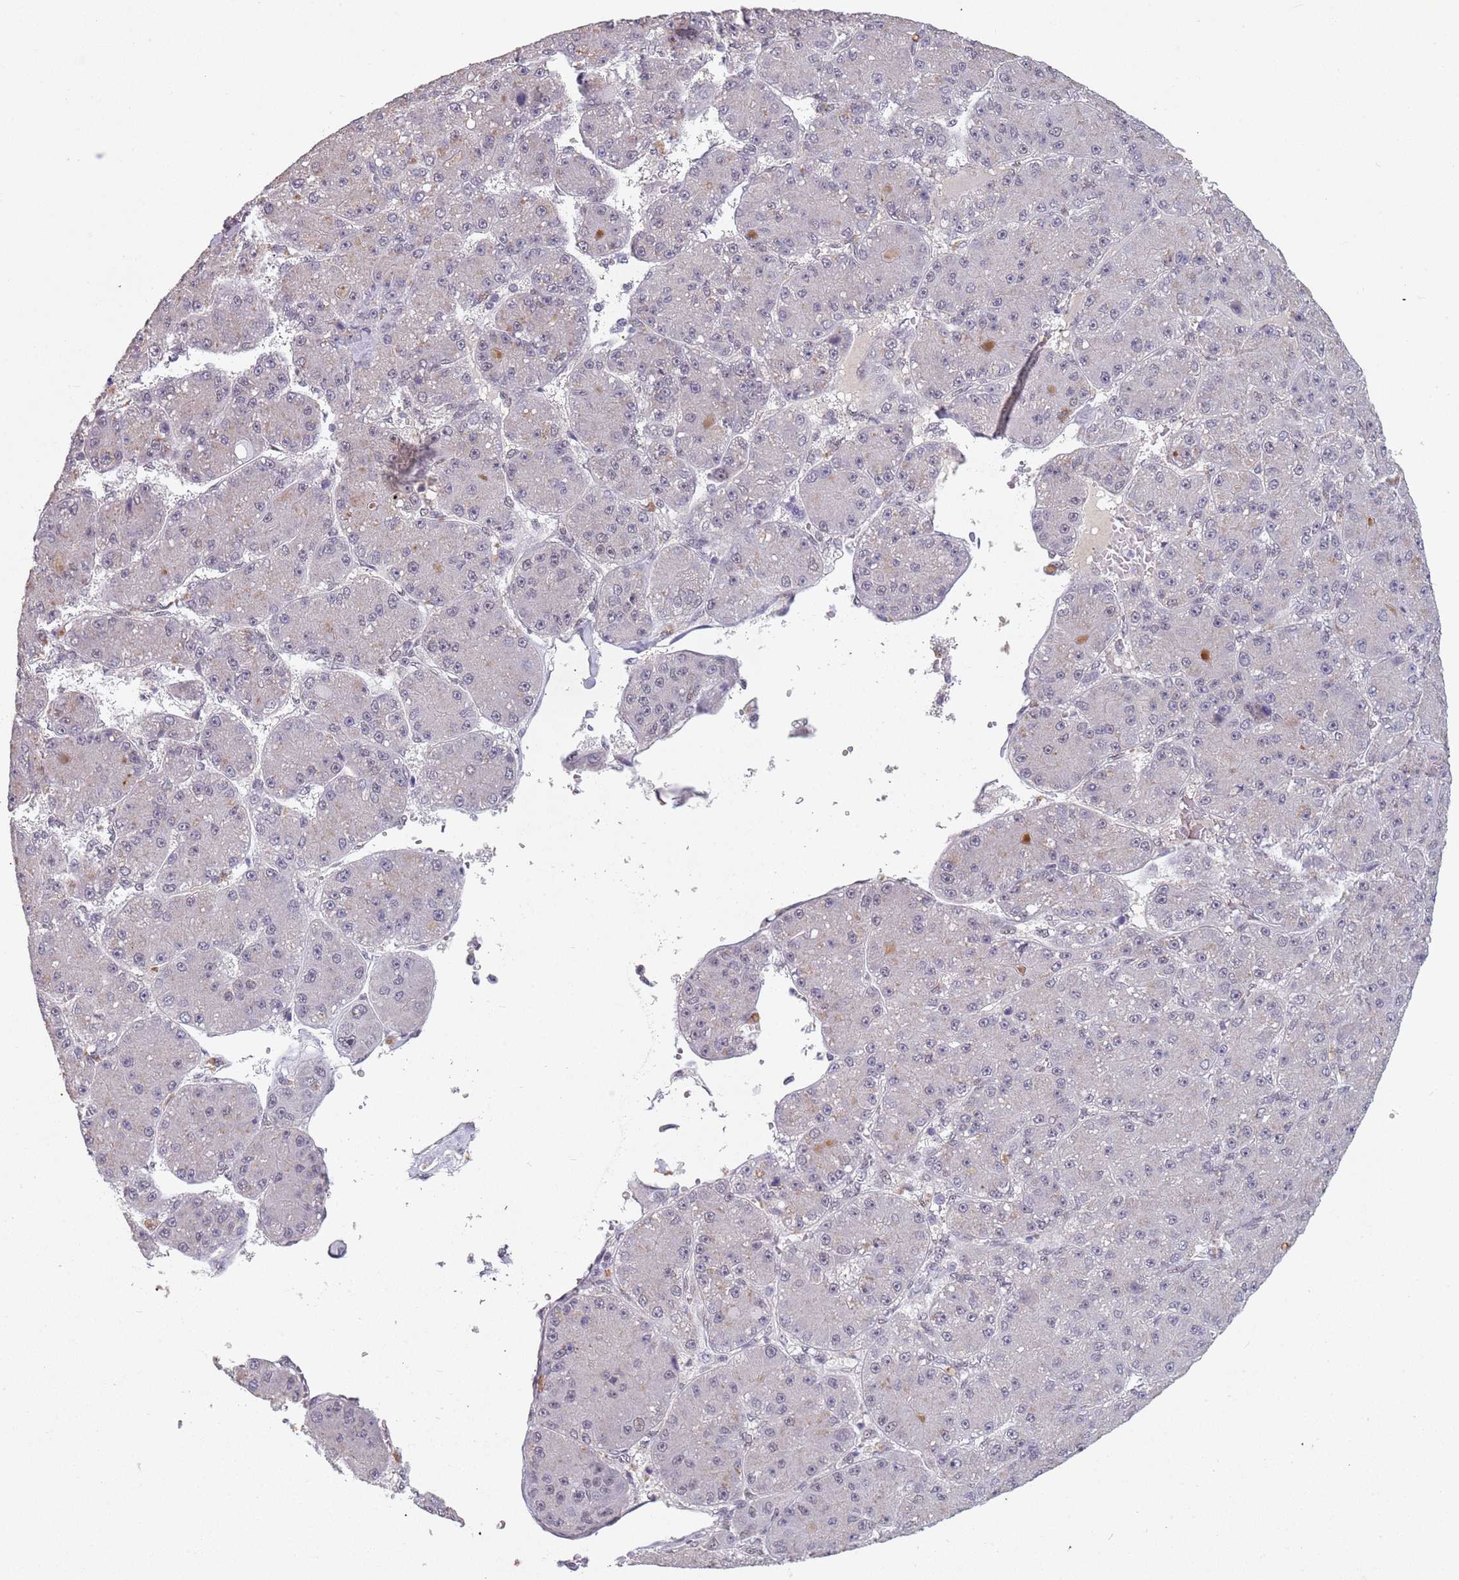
{"staining": {"intensity": "negative", "quantity": "none", "location": "none"}, "tissue": "liver cancer", "cell_type": "Tumor cells", "image_type": "cancer", "snomed": [{"axis": "morphology", "description": "Carcinoma, Hepatocellular, NOS"}, {"axis": "topography", "description": "Liver"}], "caption": "An IHC photomicrograph of liver cancer (hepatocellular carcinoma) is shown. There is no staining in tumor cells of liver cancer (hepatocellular carcinoma).", "gene": "CIZ1", "patient": {"sex": "male", "age": 67}}